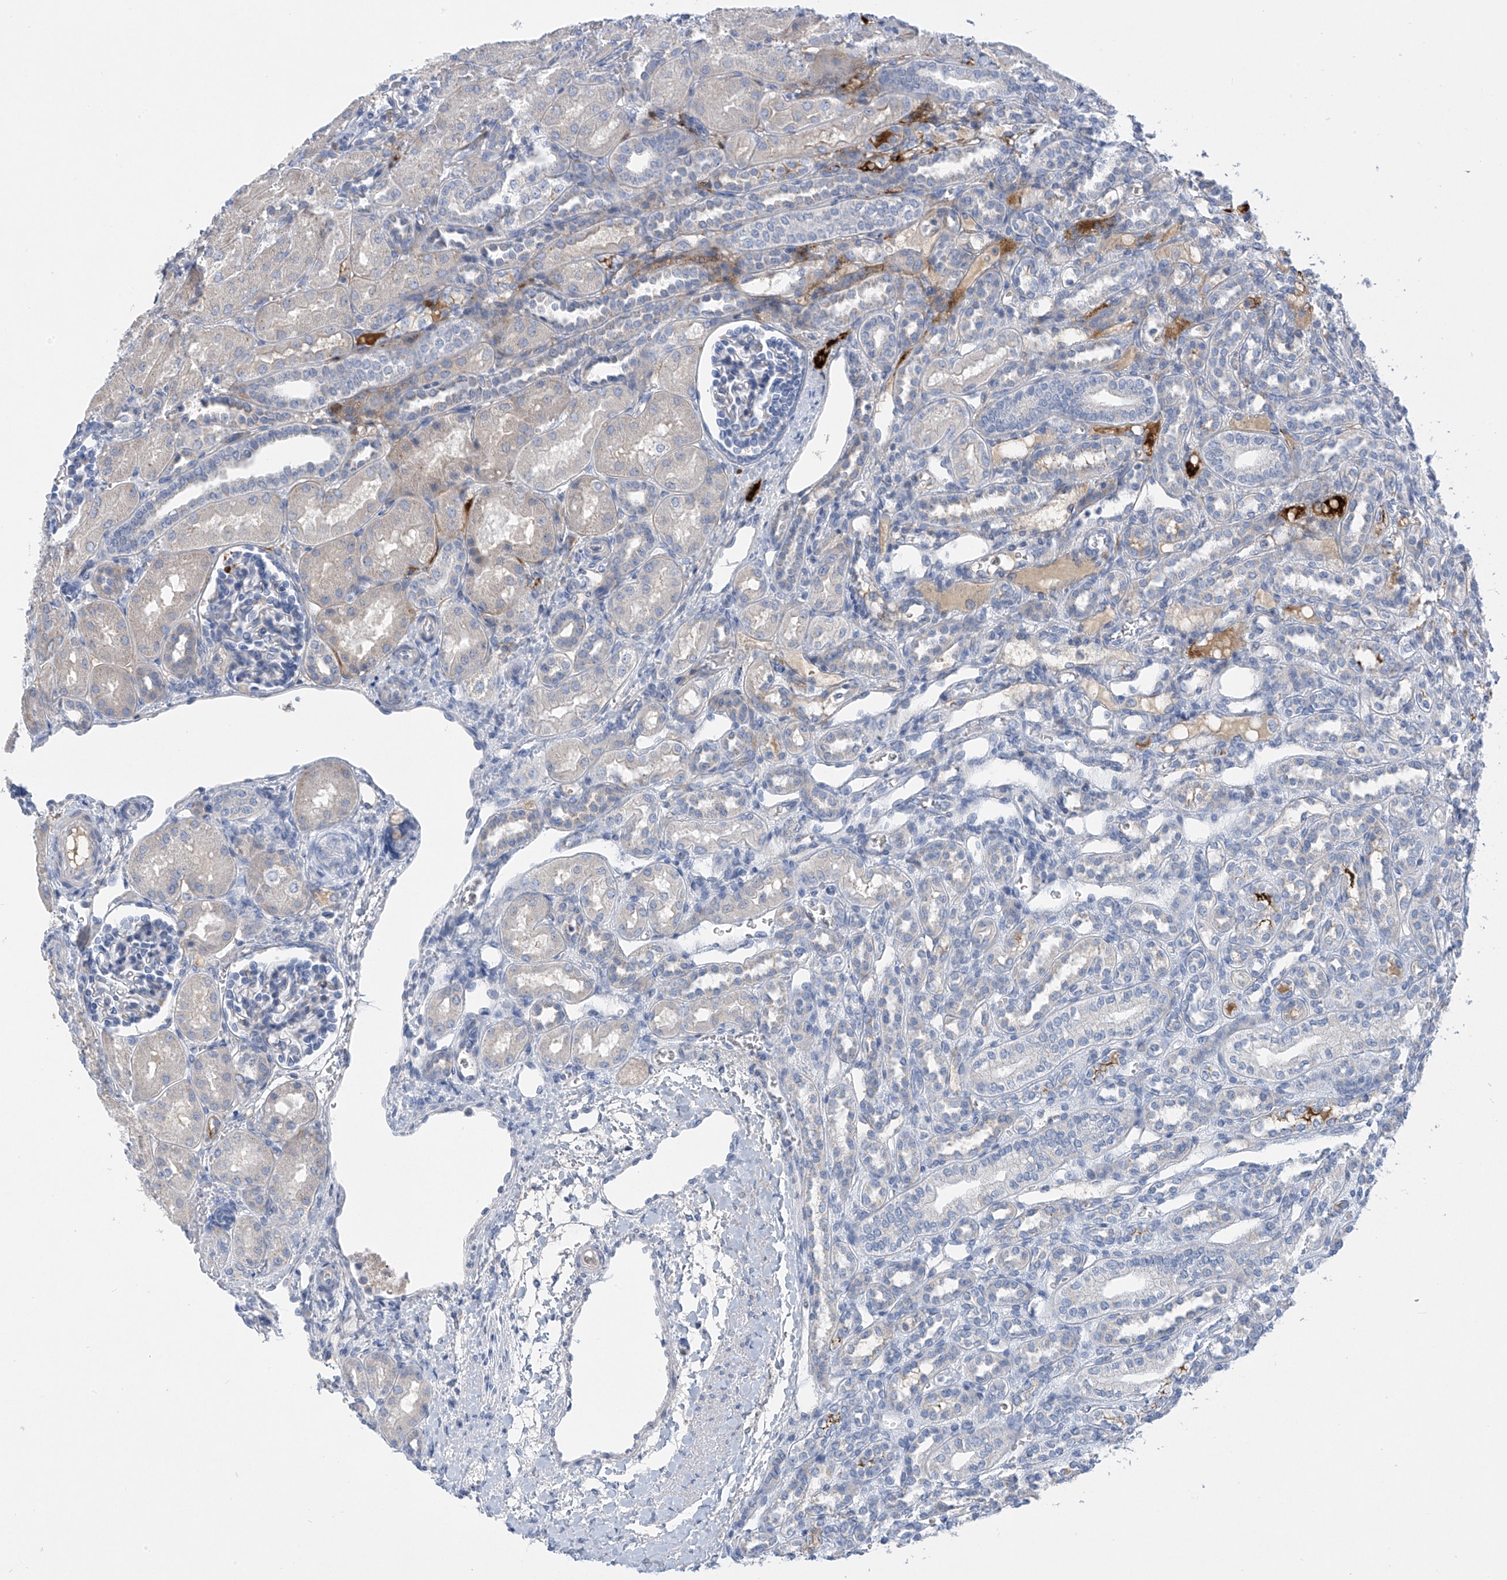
{"staining": {"intensity": "negative", "quantity": "none", "location": "none"}, "tissue": "kidney", "cell_type": "Cells in glomeruli", "image_type": "normal", "snomed": [{"axis": "morphology", "description": "Normal tissue, NOS"}, {"axis": "morphology", "description": "Neoplasm, malignant, NOS"}, {"axis": "topography", "description": "Kidney"}], "caption": "Immunohistochemistry (IHC) histopathology image of benign kidney: kidney stained with DAB (3,3'-diaminobenzidine) displays no significant protein positivity in cells in glomeruli.", "gene": "SLCO4A1", "patient": {"sex": "female", "age": 1}}